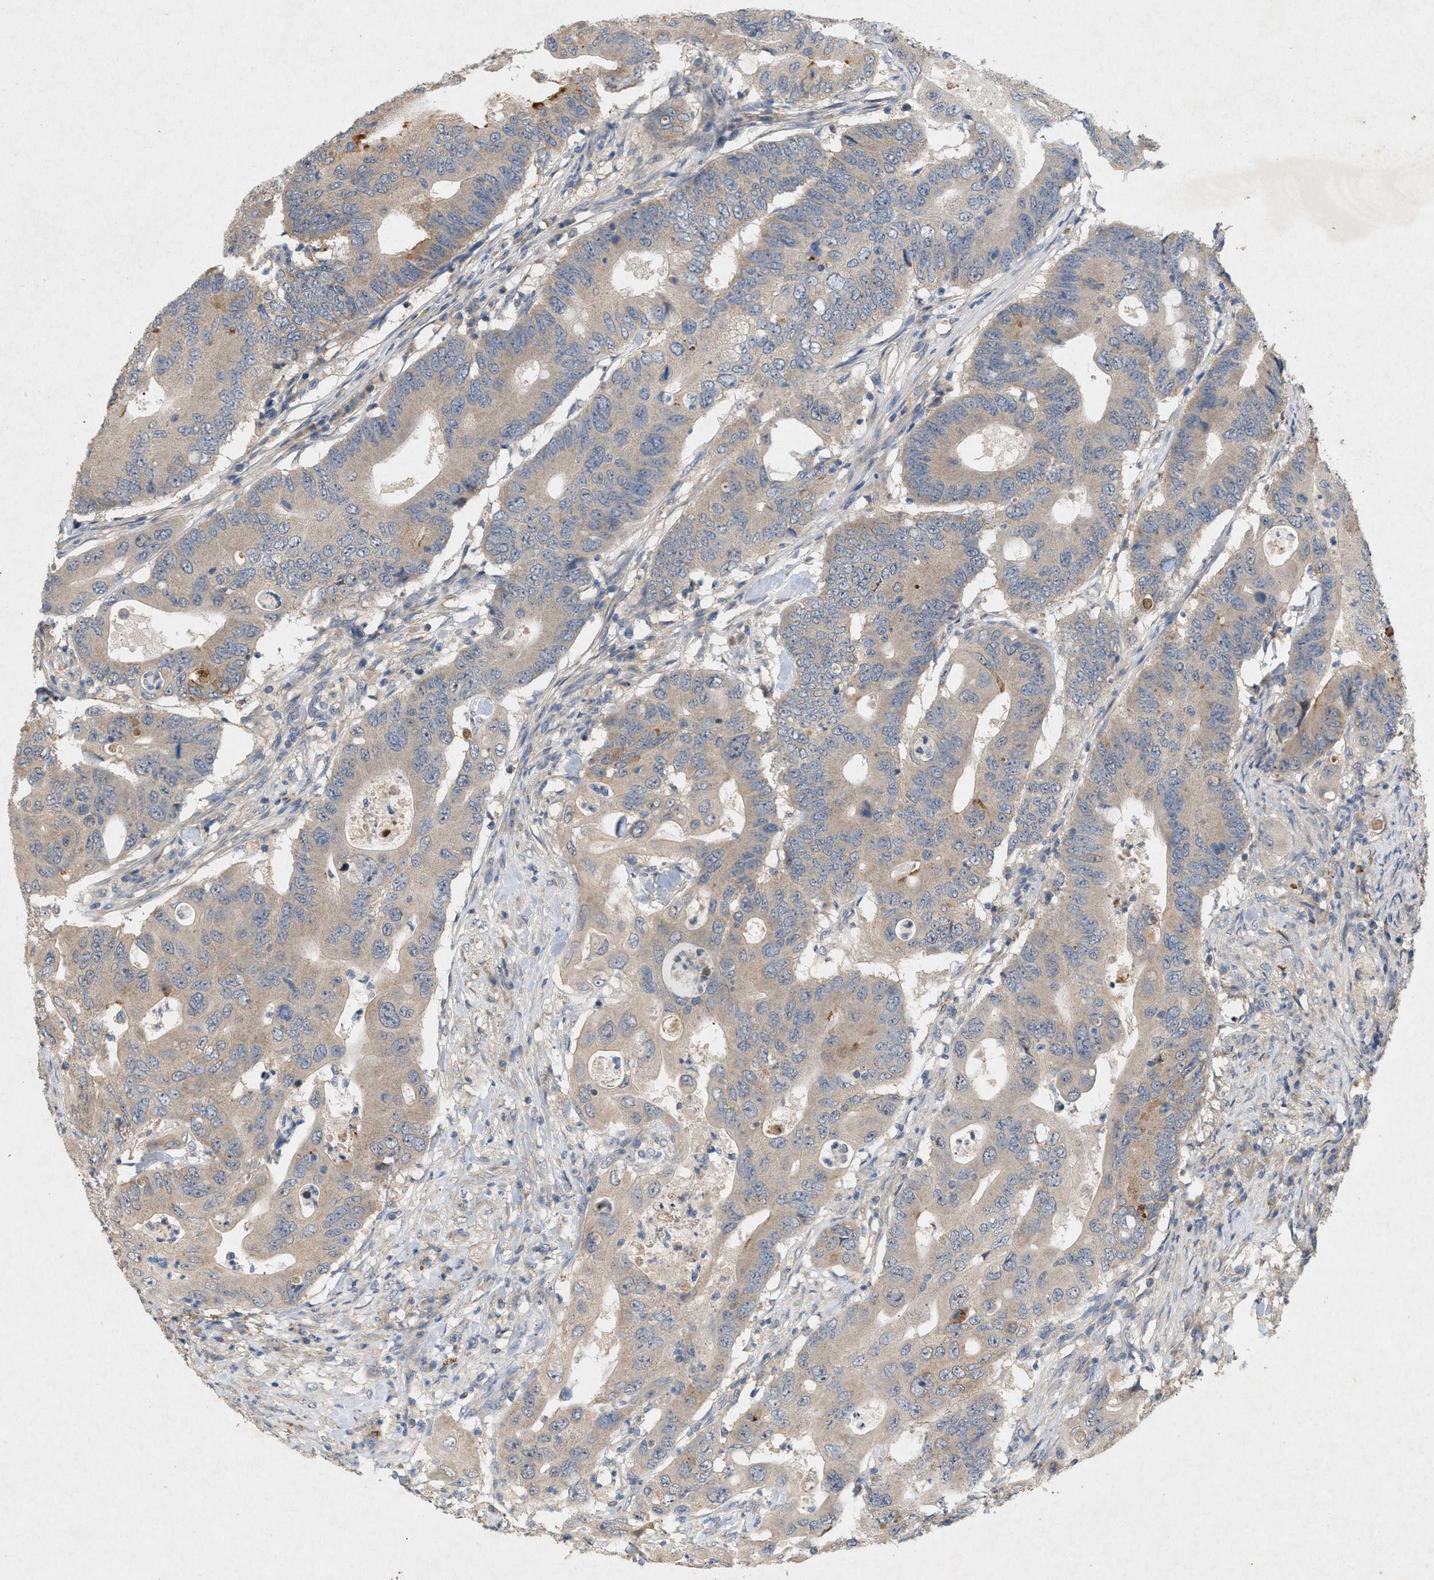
{"staining": {"intensity": "weak", "quantity": ">75%", "location": "cytoplasmic/membranous"}, "tissue": "colorectal cancer", "cell_type": "Tumor cells", "image_type": "cancer", "snomed": [{"axis": "morphology", "description": "Adenocarcinoma, NOS"}, {"axis": "topography", "description": "Colon"}], "caption": "Human adenocarcinoma (colorectal) stained with a brown dye reveals weak cytoplasmic/membranous positive staining in about >75% of tumor cells.", "gene": "DCAF7", "patient": {"sex": "male", "age": 71}}